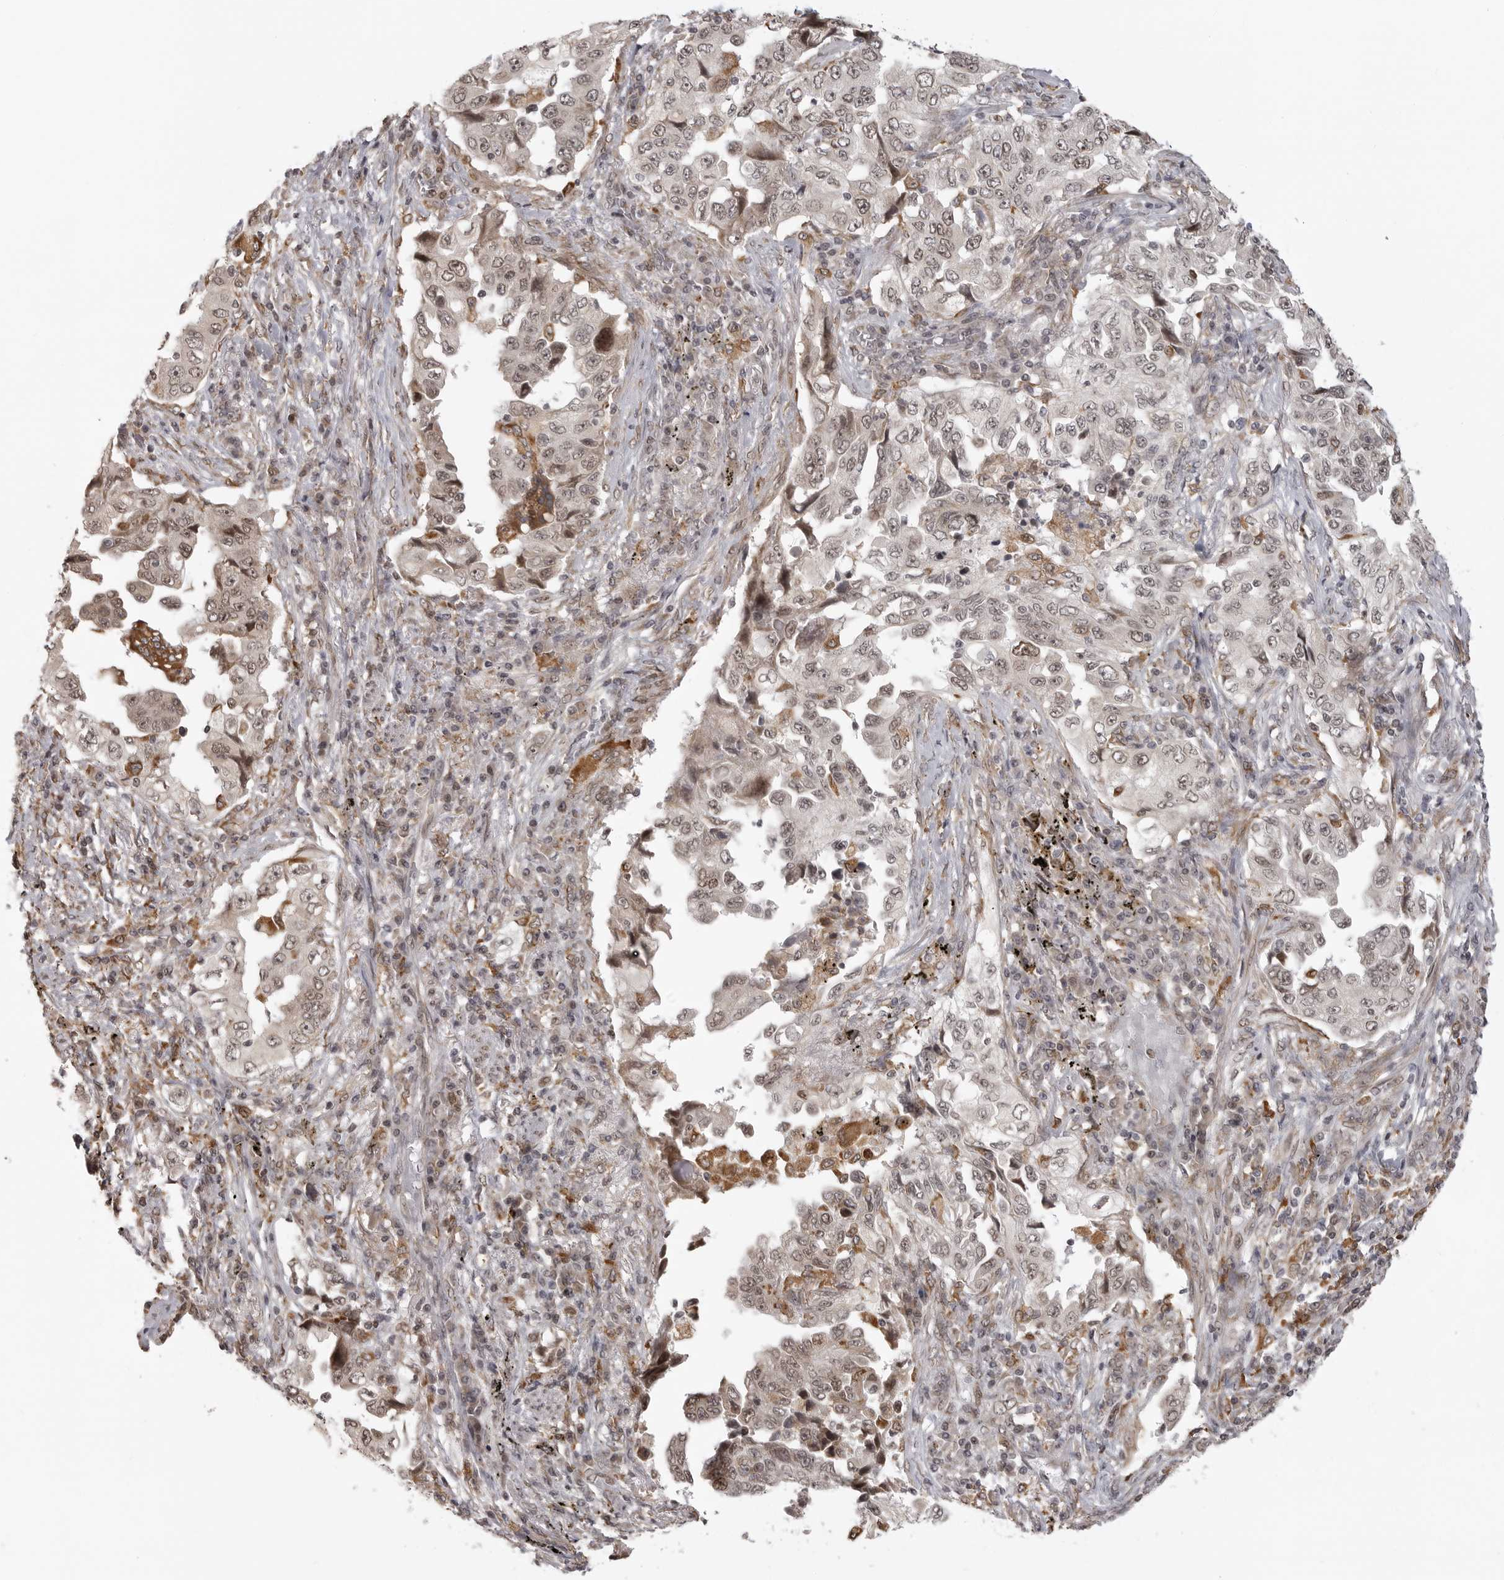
{"staining": {"intensity": "weak", "quantity": ">75%", "location": "nuclear"}, "tissue": "lung cancer", "cell_type": "Tumor cells", "image_type": "cancer", "snomed": [{"axis": "morphology", "description": "Adenocarcinoma, NOS"}, {"axis": "topography", "description": "Lung"}], "caption": "Human adenocarcinoma (lung) stained for a protein (brown) reveals weak nuclear positive positivity in approximately >75% of tumor cells.", "gene": "ISG20L2", "patient": {"sex": "female", "age": 51}}